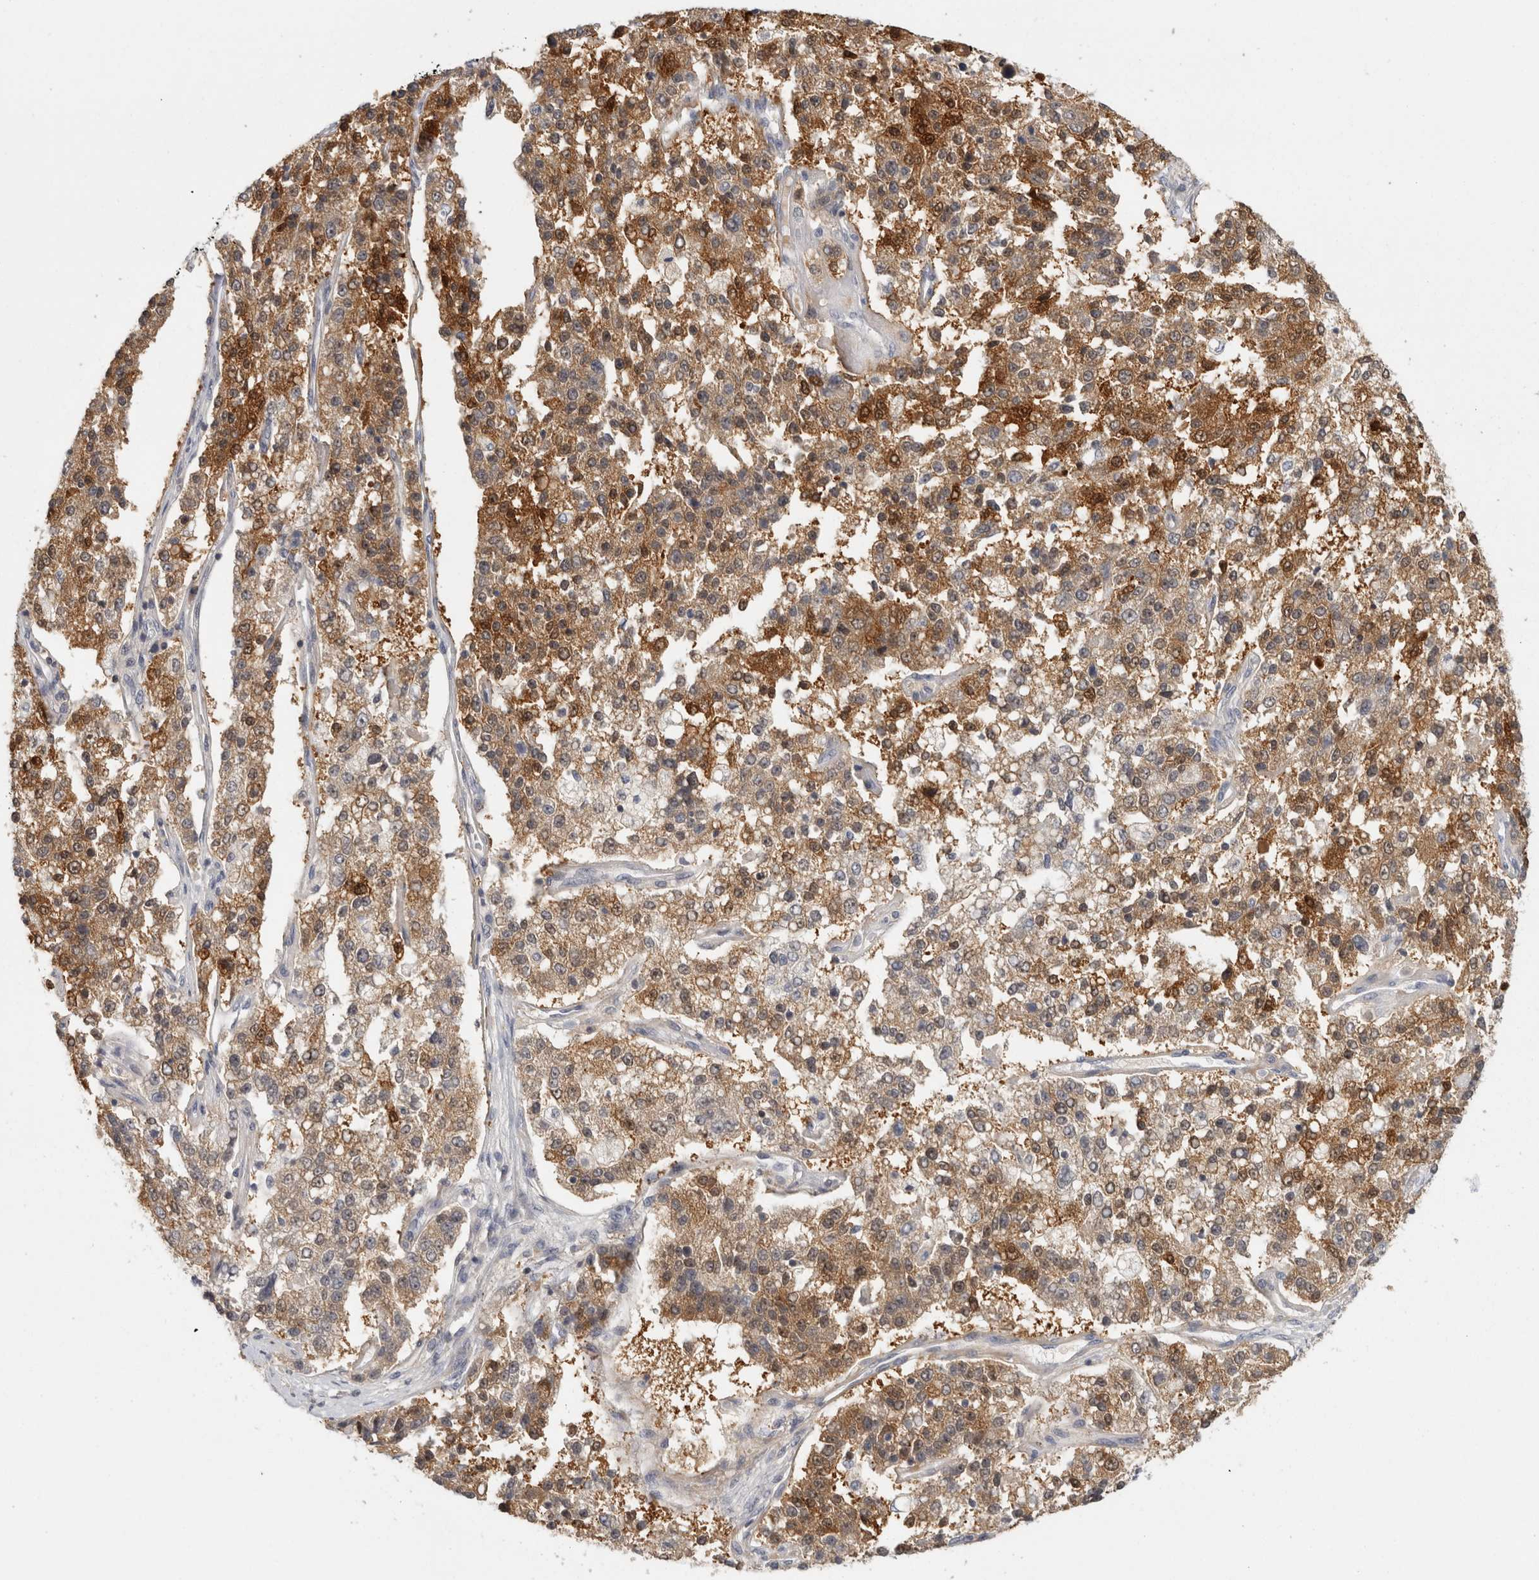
{"staining": {"intensity": "moderate", "quantity": "25%-75%", "location": "cytoplasmic/membranous,nuclear"}, "tissue": "pancreatic cancer", "cell_type": "Tumor cells", "image_type": "cancer", "snomed": [{"axis": "morphology", "description": "Adenocarcinoma, NOS"}, {"axis": "topography", "description": "Pancreas"}], "caption": "A high-resolution photomicrograph shows immunohistochemistry (IHC) staining of pancreatic adenocarcinoma, which demonstrates moderate cytoplasmic/membranous and nuclear staining in about 25%-75% of tumor cells. (Stains: DAB in brown, nuclei in blue, Microscopy: brightfield microscopy at high magnification).", "gene": "ACAT2", "patient": {"sex": "female", "age": 61}}